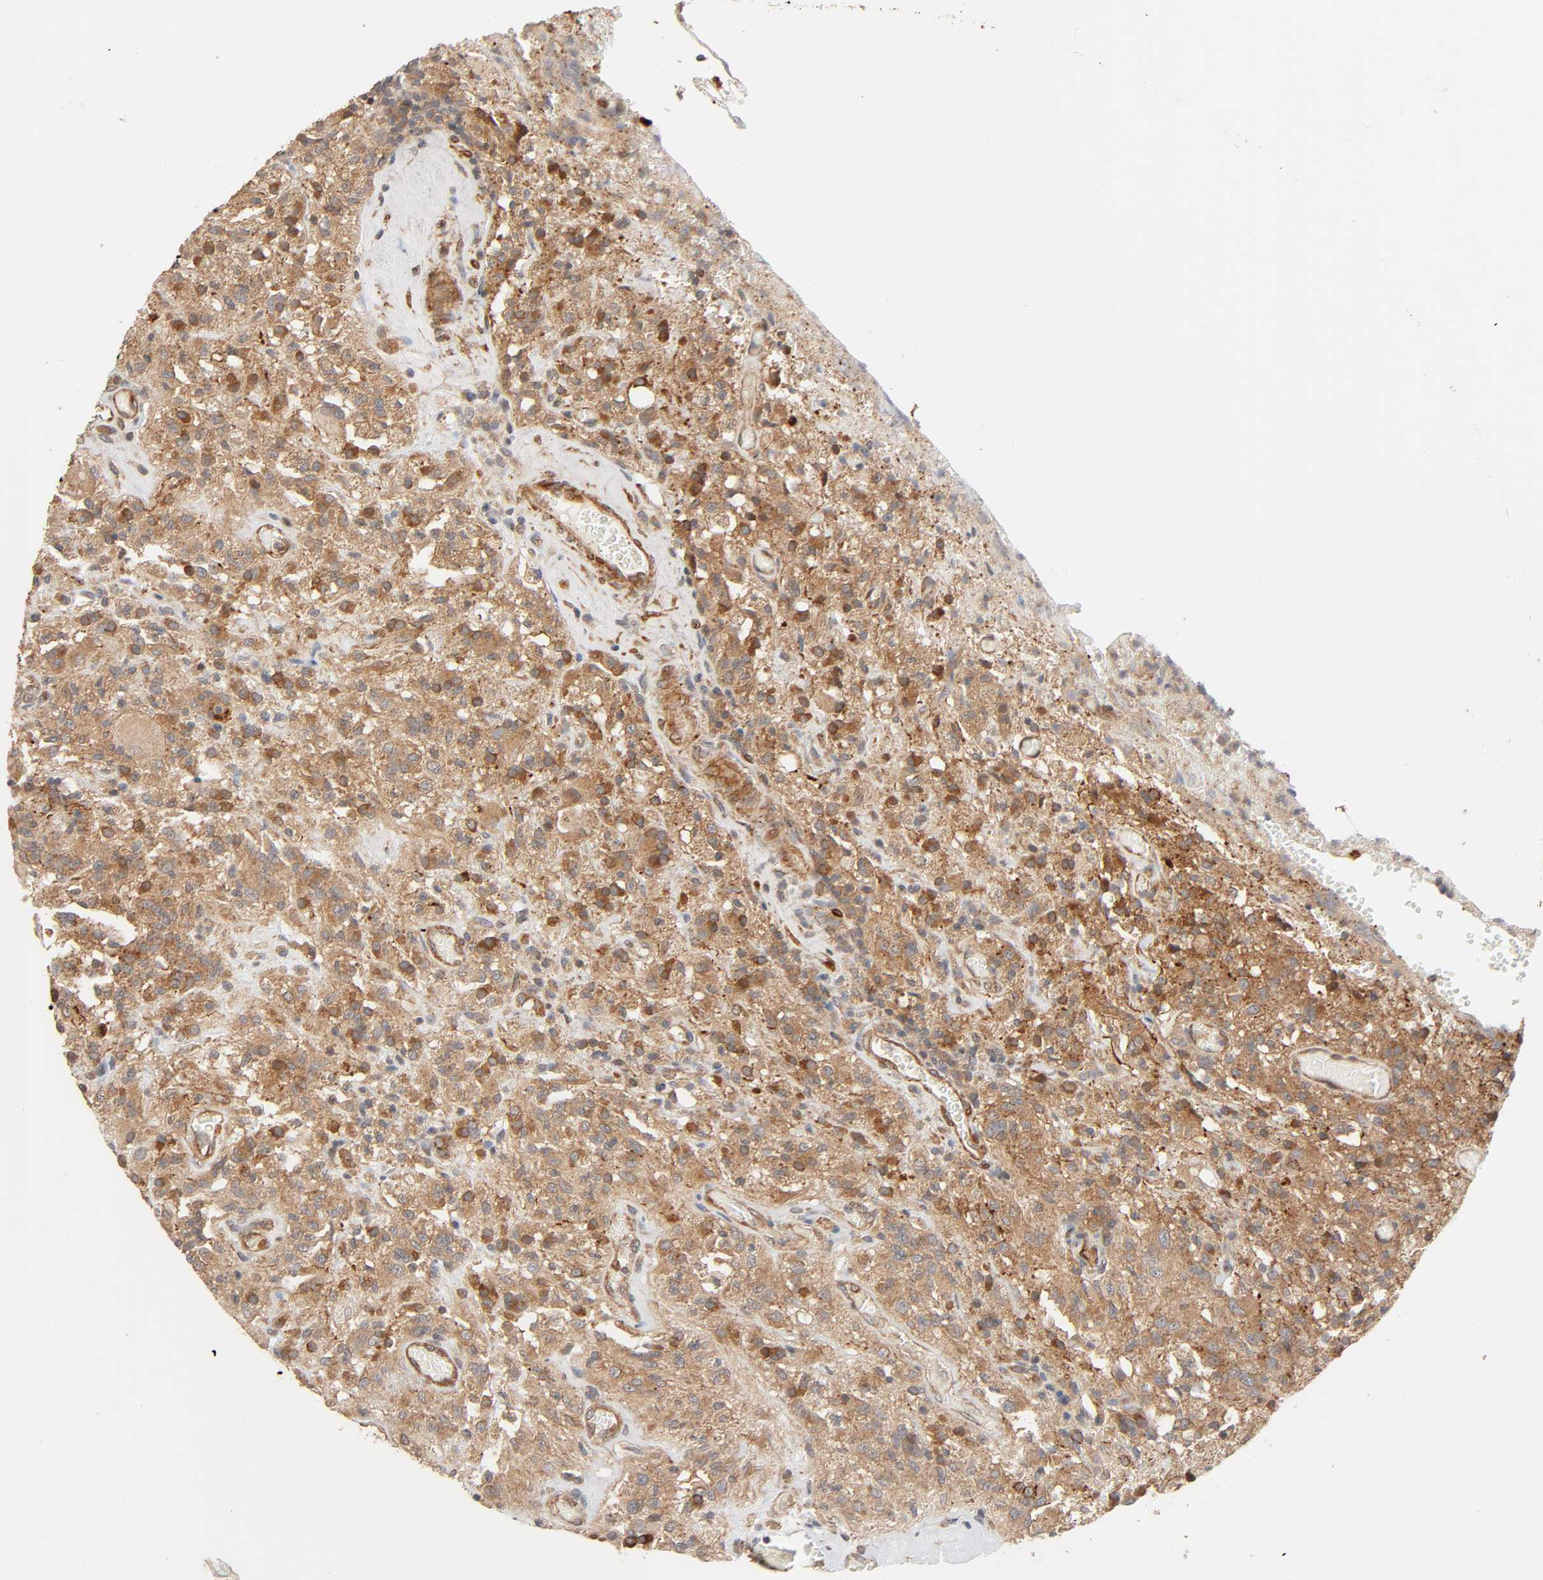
{"staining": {"intensity": "moderate", "quantity": ">75%", "location": "cytoplasmic/membranous"}, "tissue": "glioma", "cell_type": "Tumor cells", "image_type": "cancer", "snomed": [{"axis": "morphology", "description": "Normal tissue, NOS"}, {"axis": "morphology", "description": "Glioma, malignant, High grade"}, {"axis": "topography", "description": "Cerebral cortex"}], "caption": "A medium amount of moderate cytoplasmic/membranous expression is appreciated in approximately >75% of tumor cells in malignant glioma (high-grade) tissue.", "gene": "NEMF", "patient": {"sex": "male", "age": 56}}